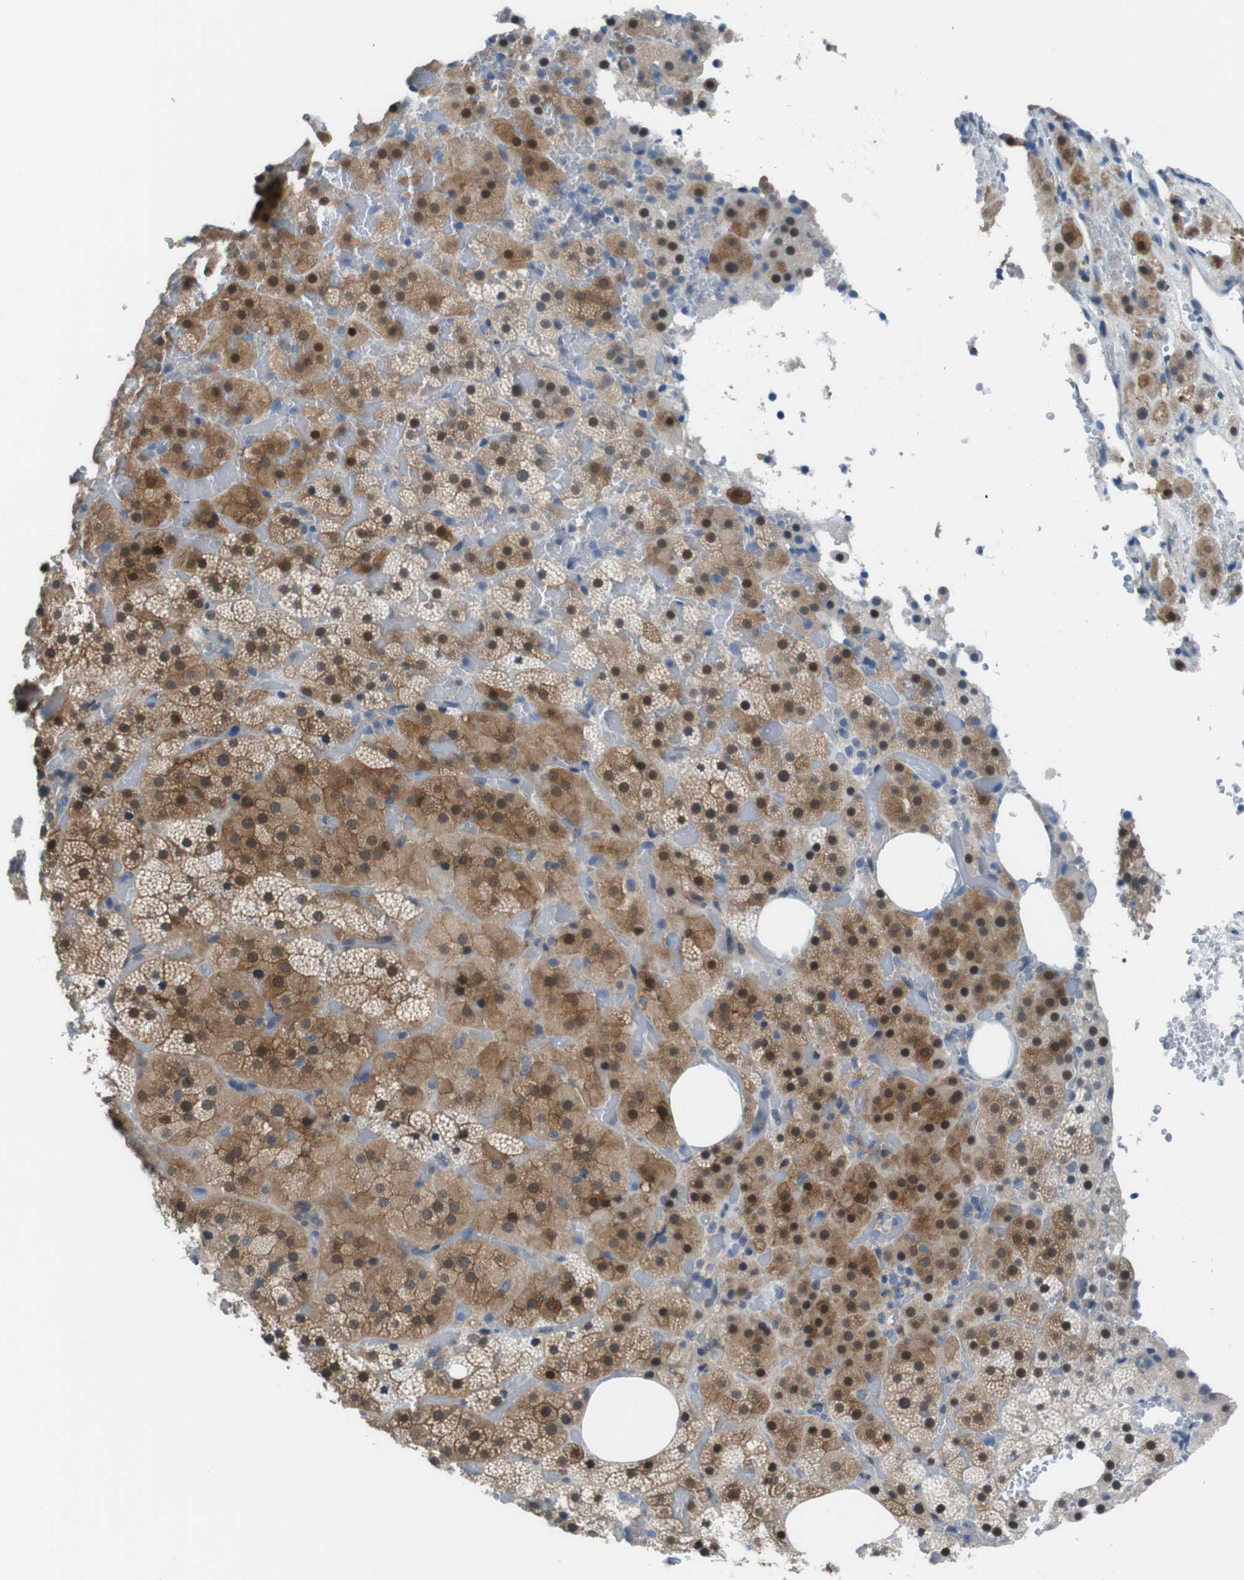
{"staining": {"intensity": "moderate", "quantity": ">75%", "location": "cytoplasmic/membranous"}, "tissue": "adrenal gland", "cell_type": "Glandular cells", "image_type": "normal", "snomed": [{"axis": "morphology", "description": "Normal tissue, NOS"}, {"axis": "topography", "description": "Adrenal gland"}], "caption": "An immunohistochemistry (IHC) photomicrograph of normal tissue is shown. Protein staining in brown shows moderate cytoplasmic/membranous positivity in adrenal gland within glandular cells. Nuclei are stained in blue.", "gene": "NANOS2", "patient": {"sex": "female", "age": 59}}